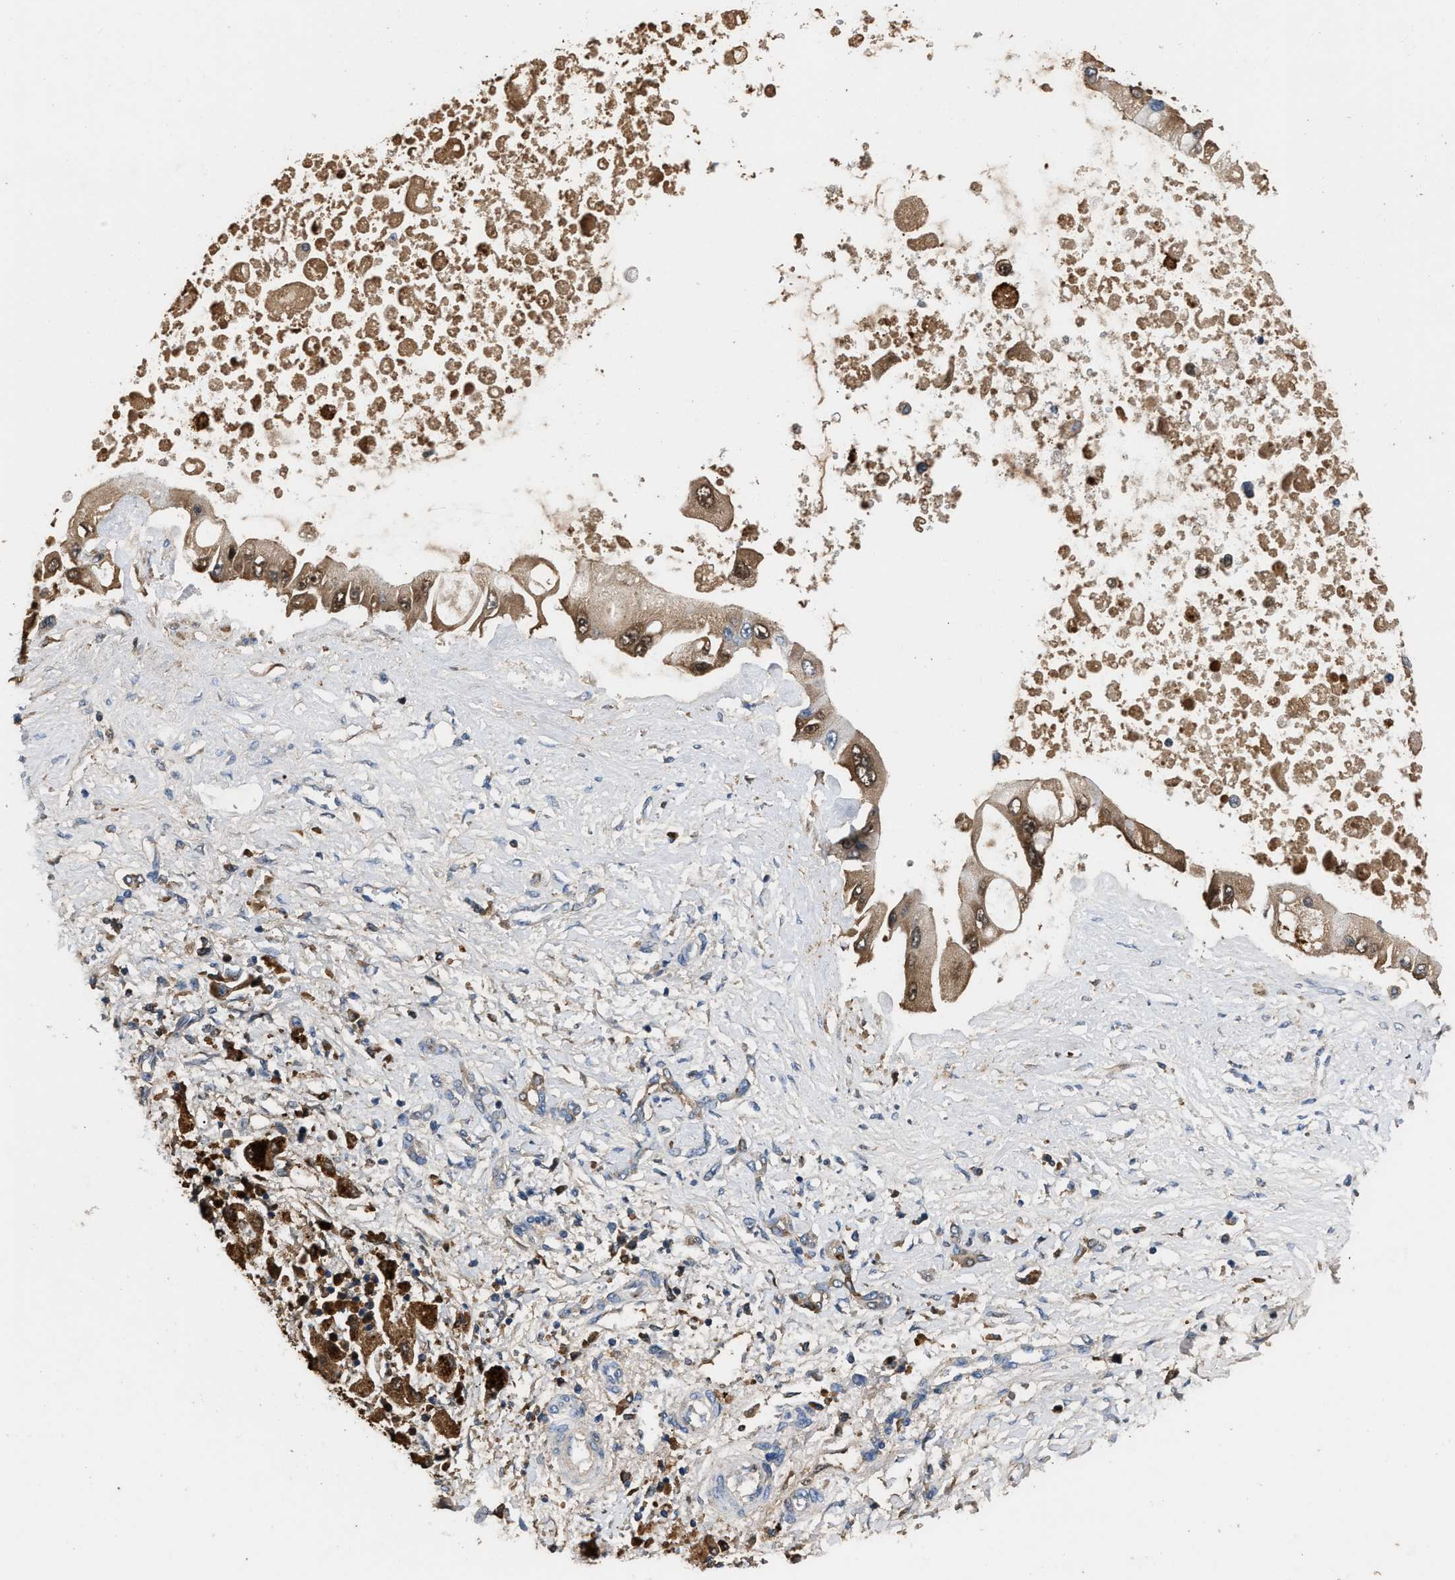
{"staining": {"intensity": "moderate", "quantity": ">75%", "location": "cytoplasmic/membranous"}, "tissue": "liver cancer", "cell_type": "Tumor cells", "image_type": "cancer", "snomed": [{"axis": "morphology", "description": "Cholangiocarcinoma"}, {"axis": "topography", "description": "Liver"}], "caption": "Human cholangiocarcinoma (liver) stained with a brown dye exhibits moderate cytoplasmic/membranous positive positivity in approximately >75% of tumor cells.", "gene": "C3", "patient": {"sex": "male", "age": 50}}